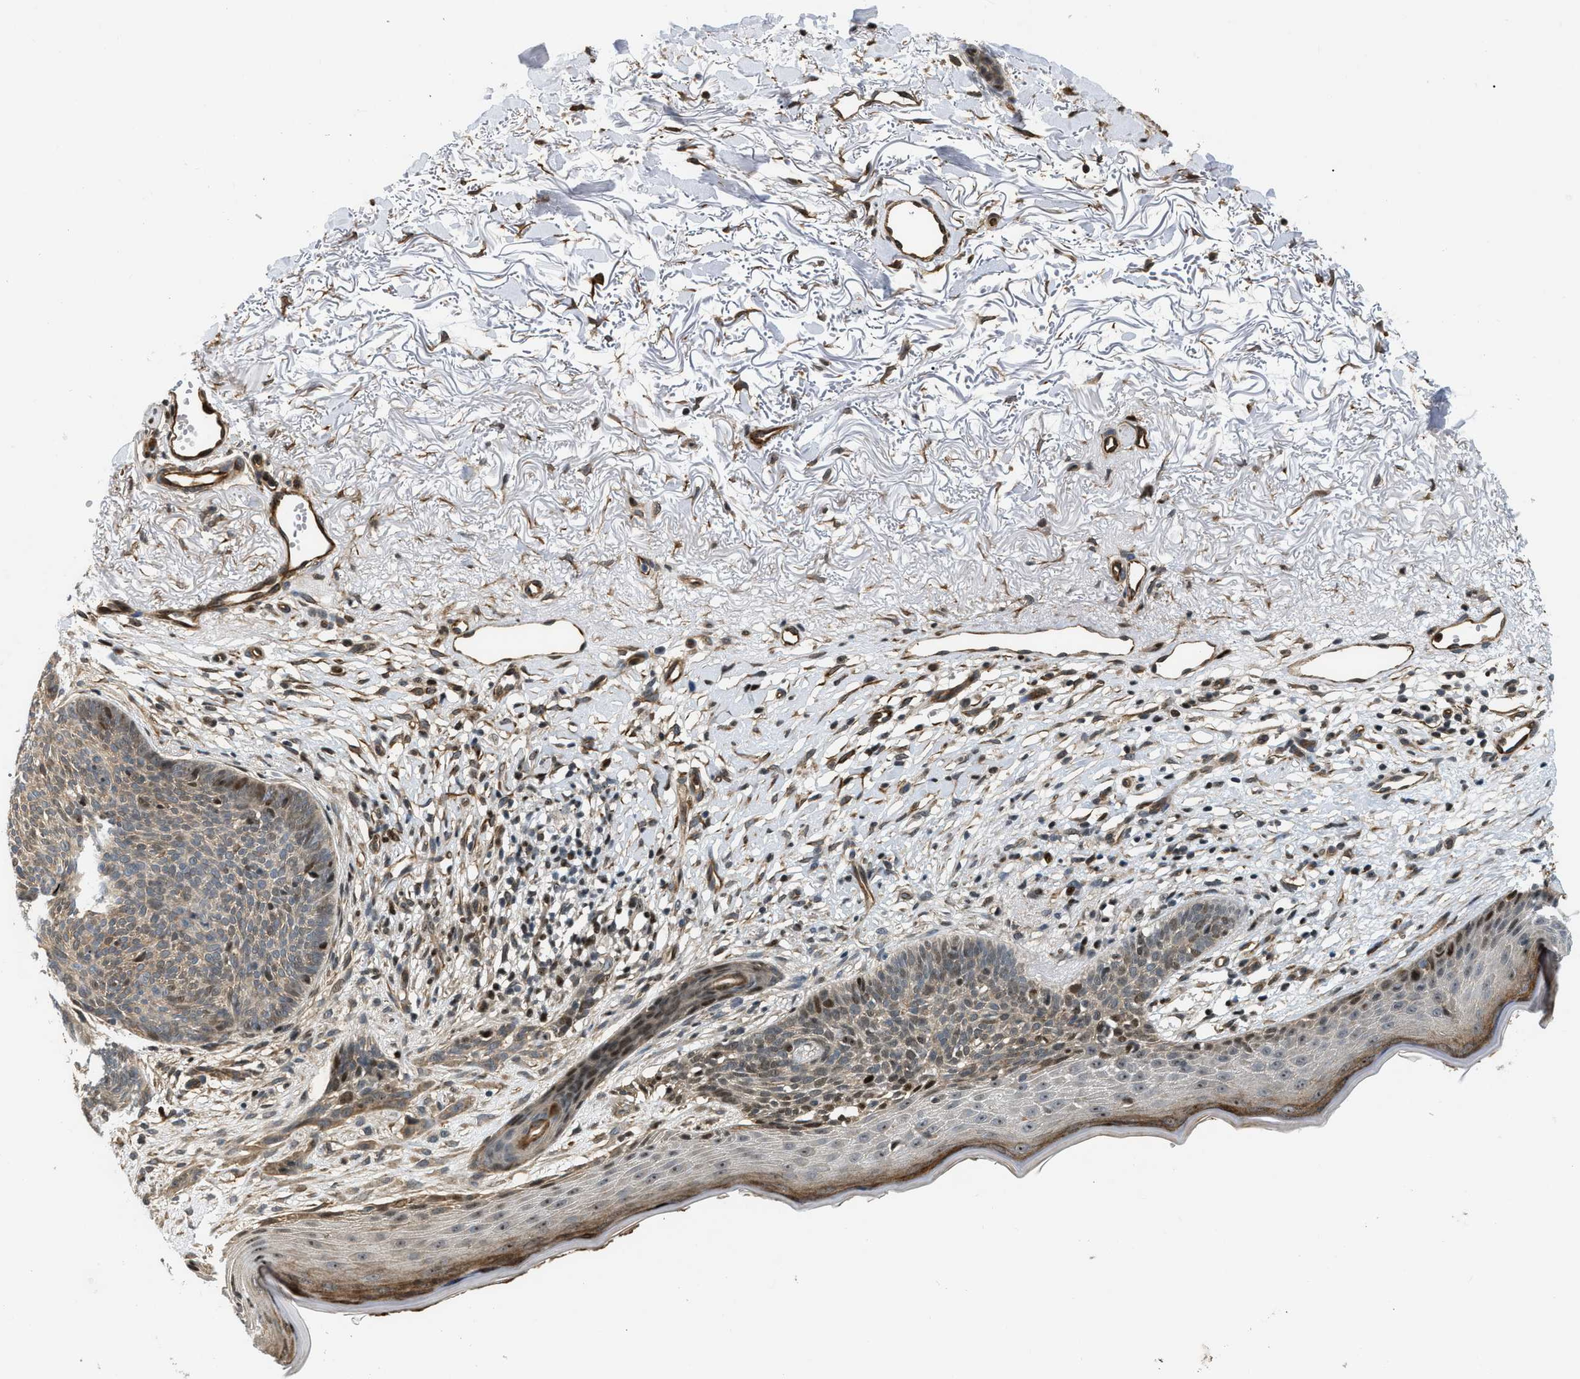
{"staining": {"intensity": "weak", "quantity": ">75%", "location": "cytoplasmic/membranous"}, "tissue": "skin cancer", "cell_type": "Tumor cells", "image_type": "cancer", "snomed": [{"axis": "morphology", "description": "Normal tissue, NOS"}, {"axis": "morphology", "description": "Basal cell carcinoma"}, {"axis": "topography", "description": "Skin"}], "caption": "A photomicrograph showing weak cytoplasmic/membranous expression in about >75% of tumor cells in skin basal cell carcinoma, as visualized by brown immunohistochemical staining.", "gene": "LTA4H", "patient": {"sex": "female", "age": 70}}